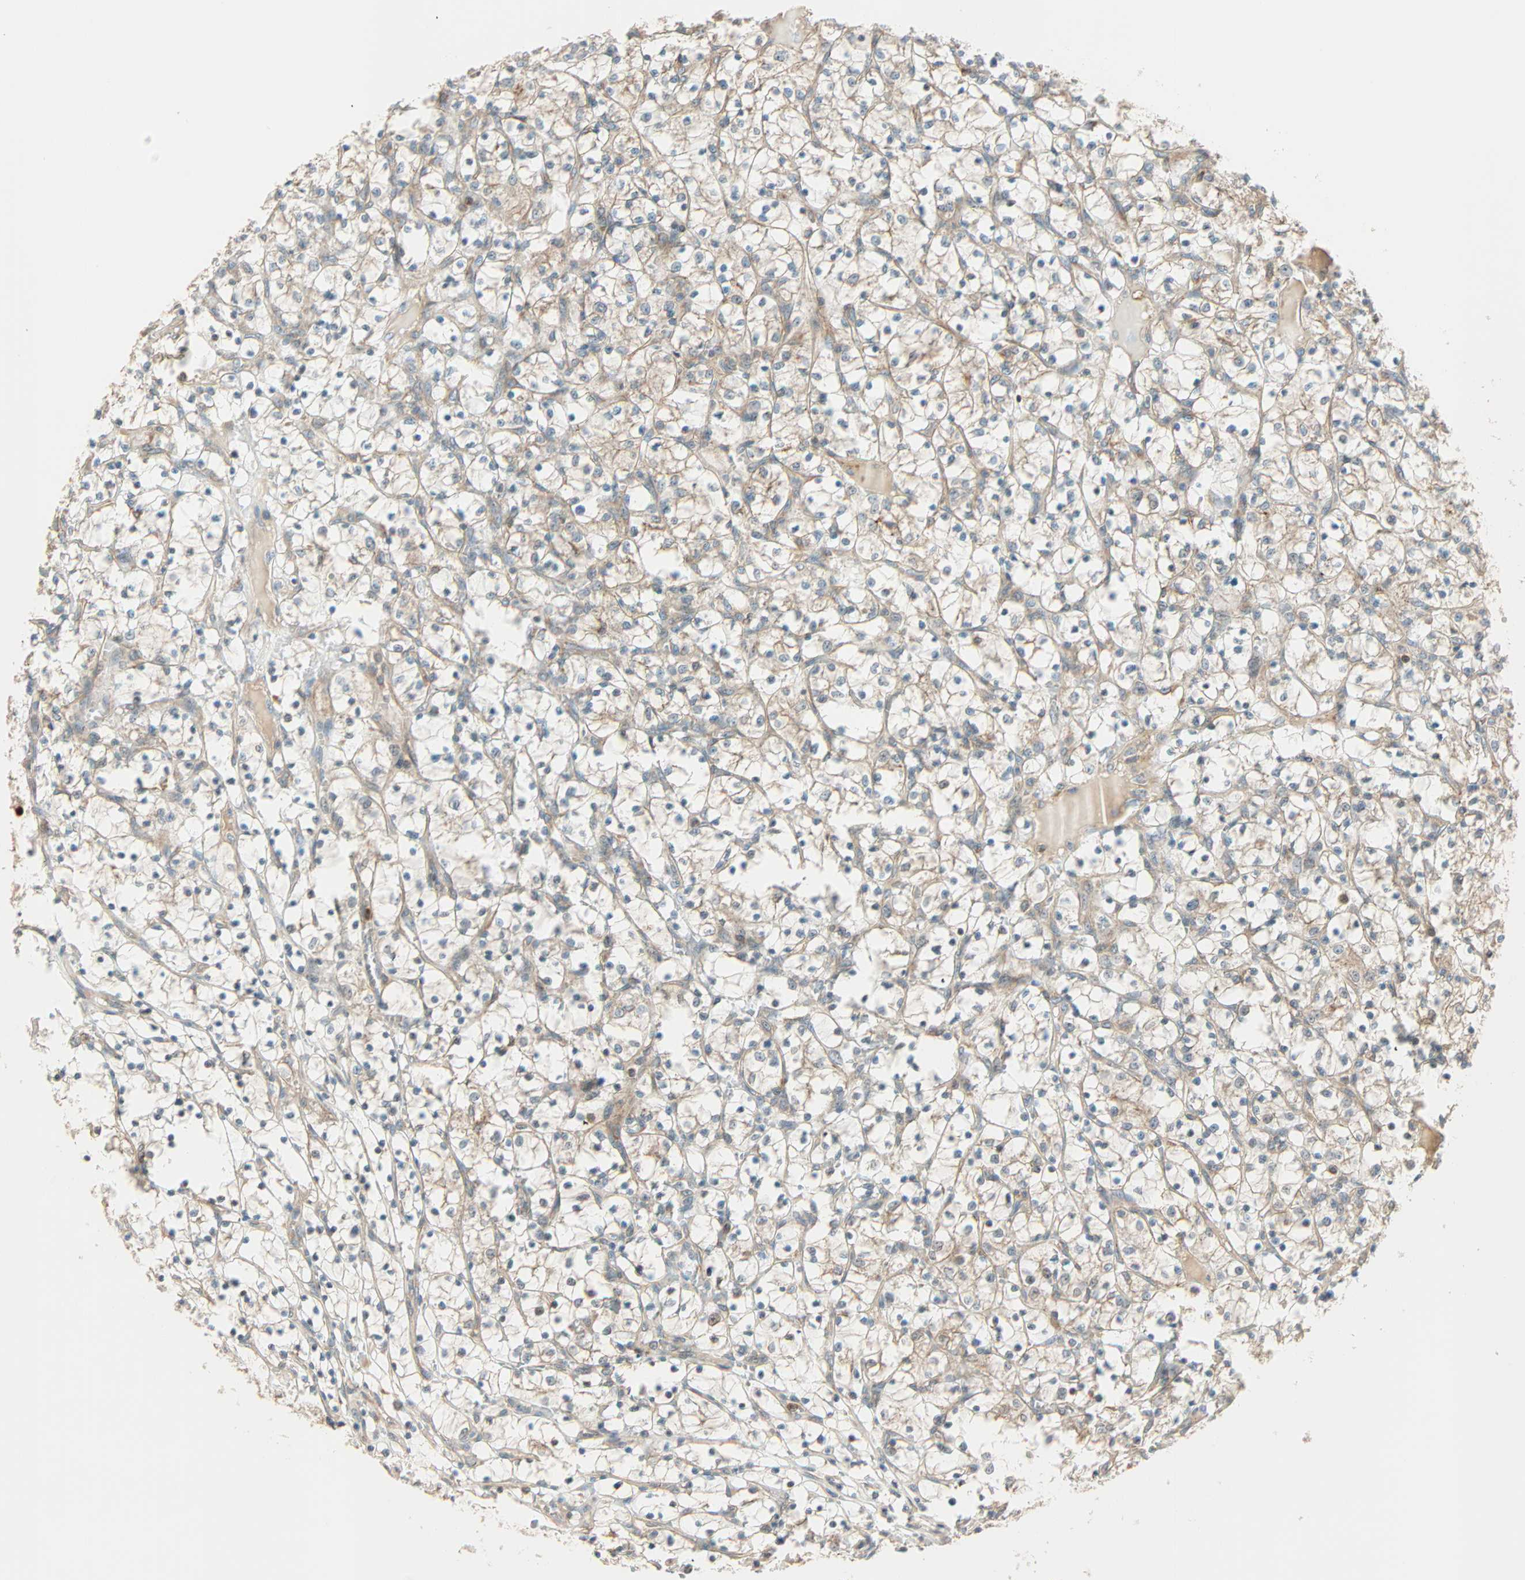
{"staining": {"intensity": "moderate", "quantity": "25%-75%", "location": "cytoplasmic/membranous"}, "tissue": "renal cancer", "cell_type": "Tumor cells", "image_type": "cancer", "snomed": [{"axis": "morphology", "description": "Adenocarcinoma, NOS"}, {"axis": "topography", "description": "Kidney"}], "caption": "The photomicrograph shows immunohistochemical staining of renal adenocarcinoma. There is moderate cytoplasmic/membranous expression is appreciated in approximately 25%-75% of tumor cells. (Stains: DAB in brown, nuclei in blue, Microscopy: brightfield microscopy at high magnification).", "gene": "PNPLA6", "patient": {"sex": "female", "age": 69}}